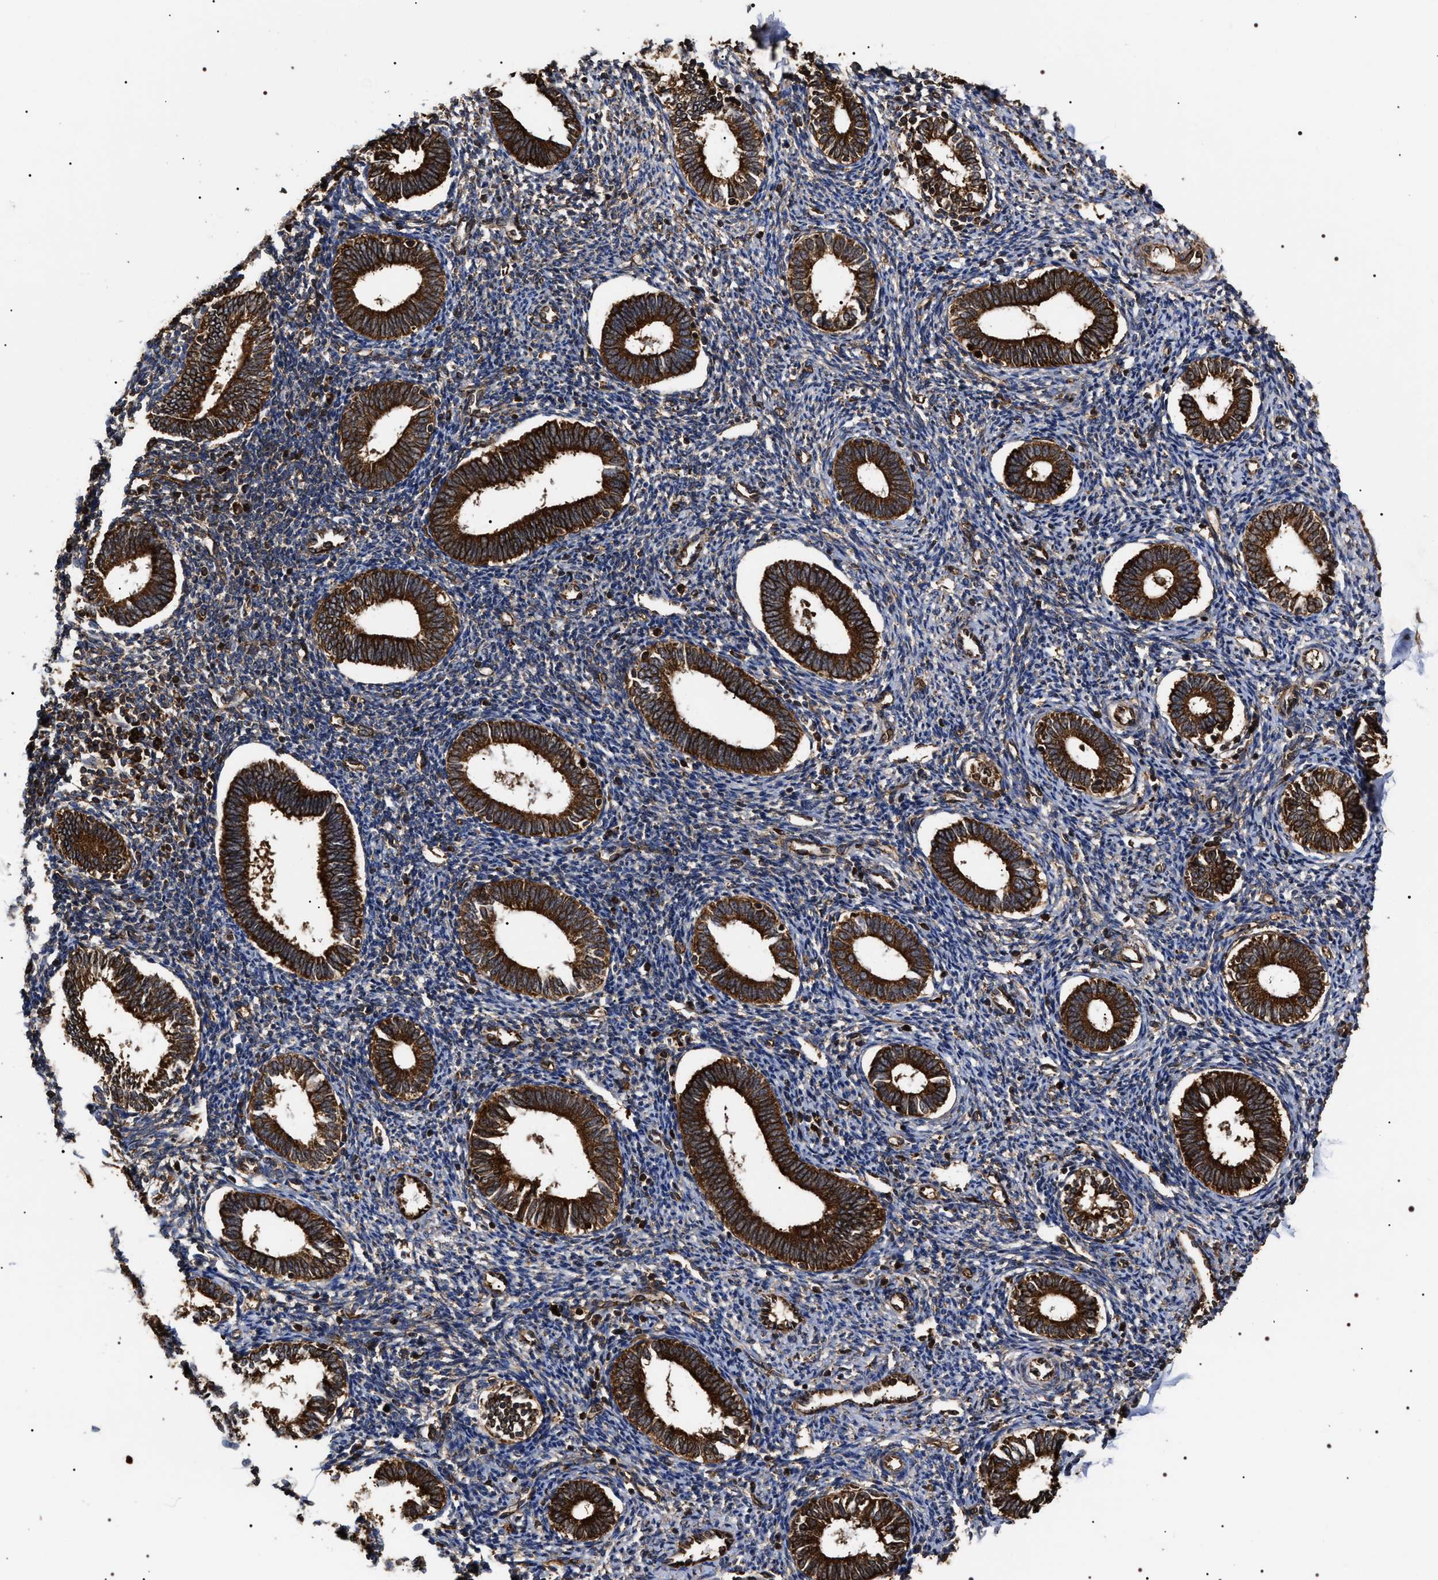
{"staining": {"intensity": "strong", "quantity": "25%-75%", "location": "cytoplasmic/membranous"}, "tissue": "endometrium", "cell_type": "Cells in endometrial stroma", "image_type": "normal", "snomed": [{"axis": "morphology", "description": "Normal tissue, NOS"}, {"axis": "topography", "description": "Endometrium"}], "caption": "Immunohistochemistry micrograph of benign human endometrium stained for a protein (brown), which exhibits high levels of strong cytoplasmic/membranous expression in approximately 25%-75% of cells in endometrial stroma.", "gene": "SERBP1", "patient": {"sex": "female", "age": 41}}